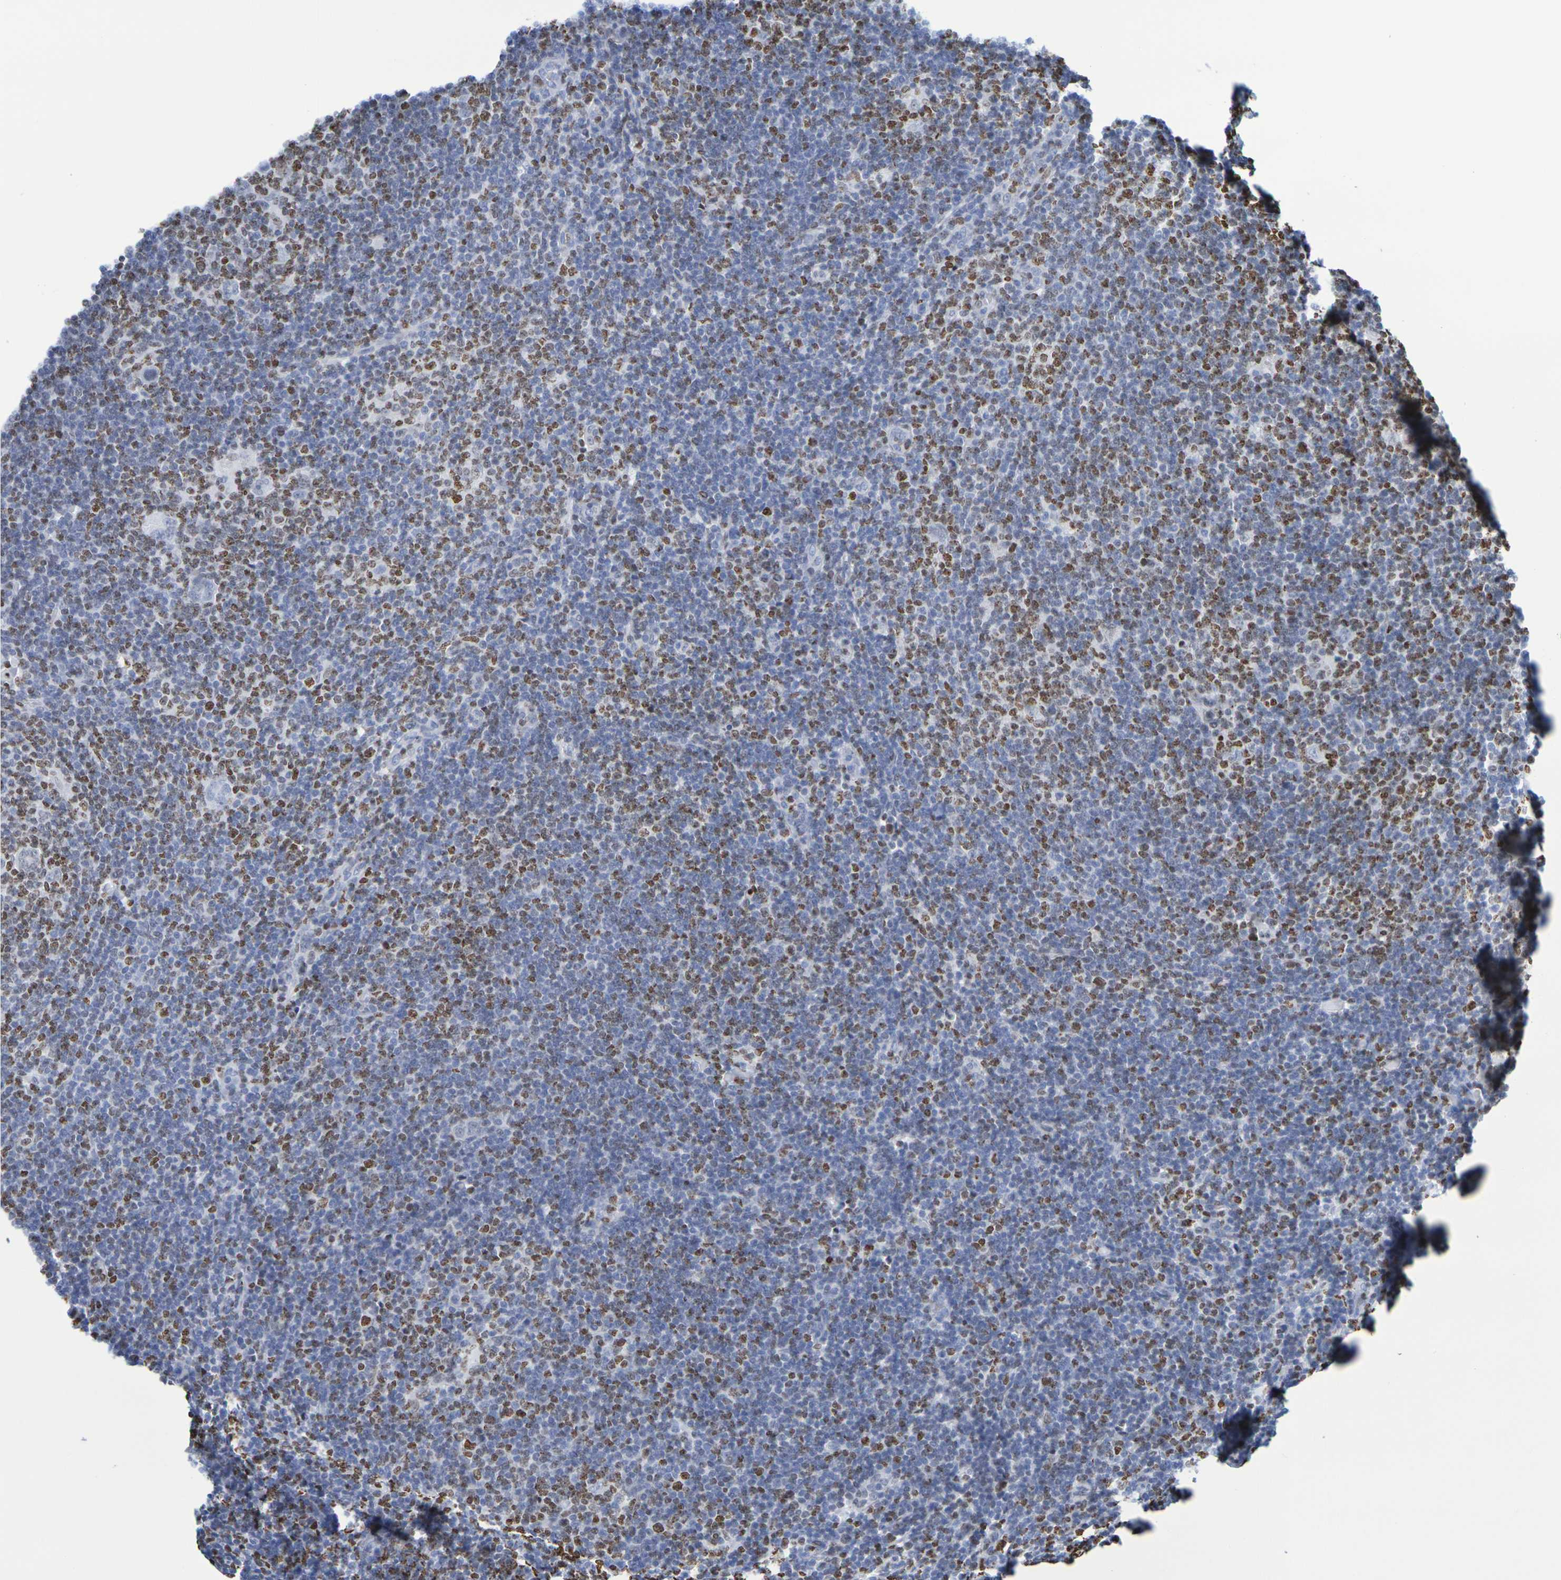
{"staining": {"intensity": "negative", "quantity": "none", "location": "none"}, "tissue": "lymphoma", "cell_type": "Tumor cells", "image_type": "cancer", "snomed": [{"axis": "morphology", "description": "Hodgkin's disease, NOS"}, {"axis": "topography", "description": "Lymph node"}], "caption": "DAB immunohistochemical staining of Hodgkin's disease exhibits no significant staining in tumor cells. (Stains: DAB IHC with hematoxylin counter stain, Microscopy: brightfield microscopy at high magnification).", "gene": "H1-5", "patient": {"sex": "female", "age": 57}}